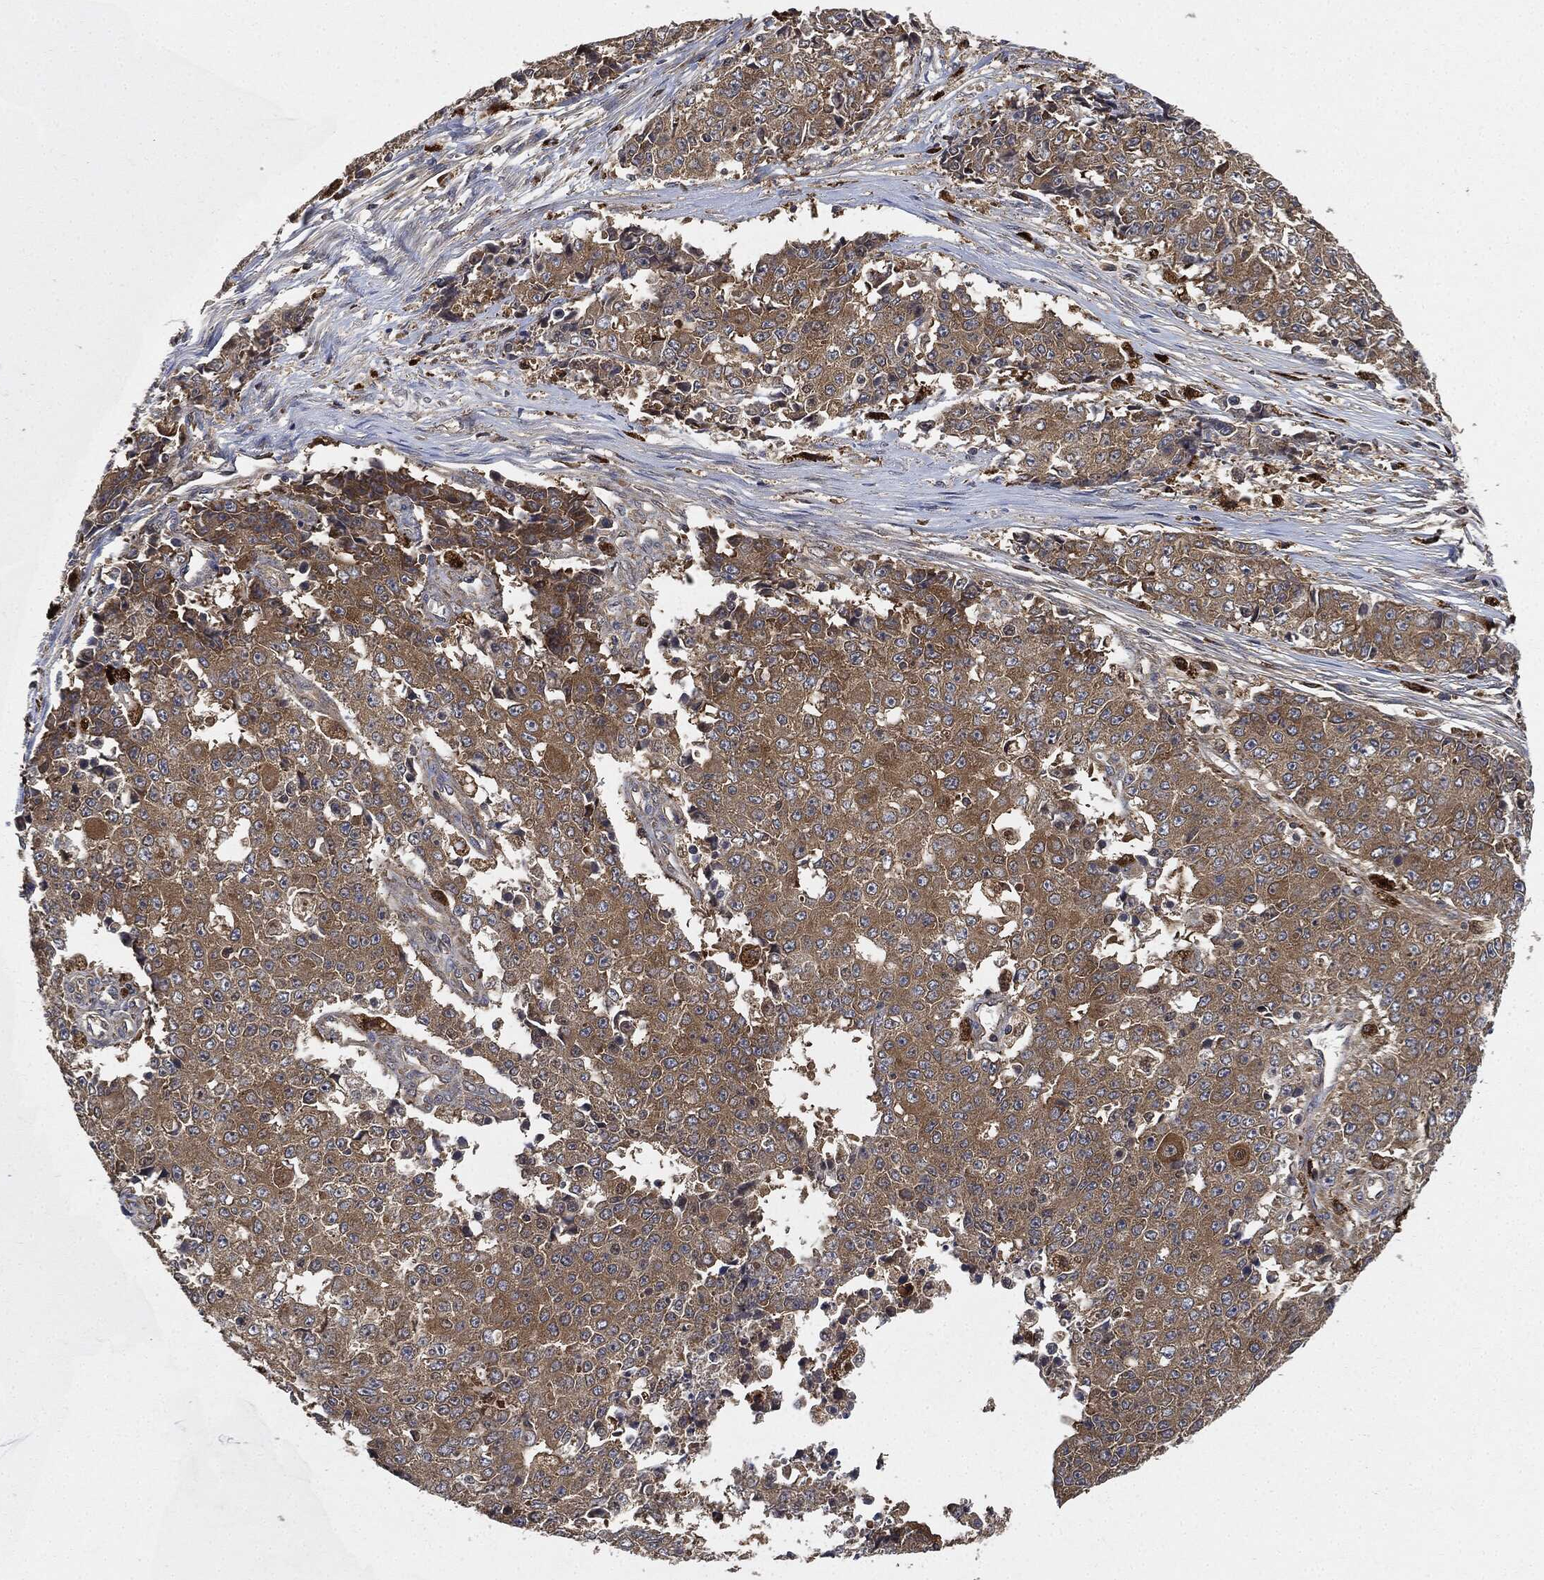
{"staining": {"intensity": "moderate", "quantity": "<25%", "location": "cytoplasmic/membranous"}, "tissue": "ovarian cancer", "cell_type": "Tumor cells", "image_type": "cancer", "snomed": [{"axis": "morphology", "description": "Carcinoma, endometroid"}, {"axis": "topography", "description": "Ovary"}], "caption": "A high-resolution image shows IHC staining of endometroid carcinoma (ovarian), which shows moderate cytoplasmic/membranous staining in approximately <25% of tumor cells. Nuclei are stained in blue.", "gene": "BRAF", "patient": {"sex": "female", "age": 42}}